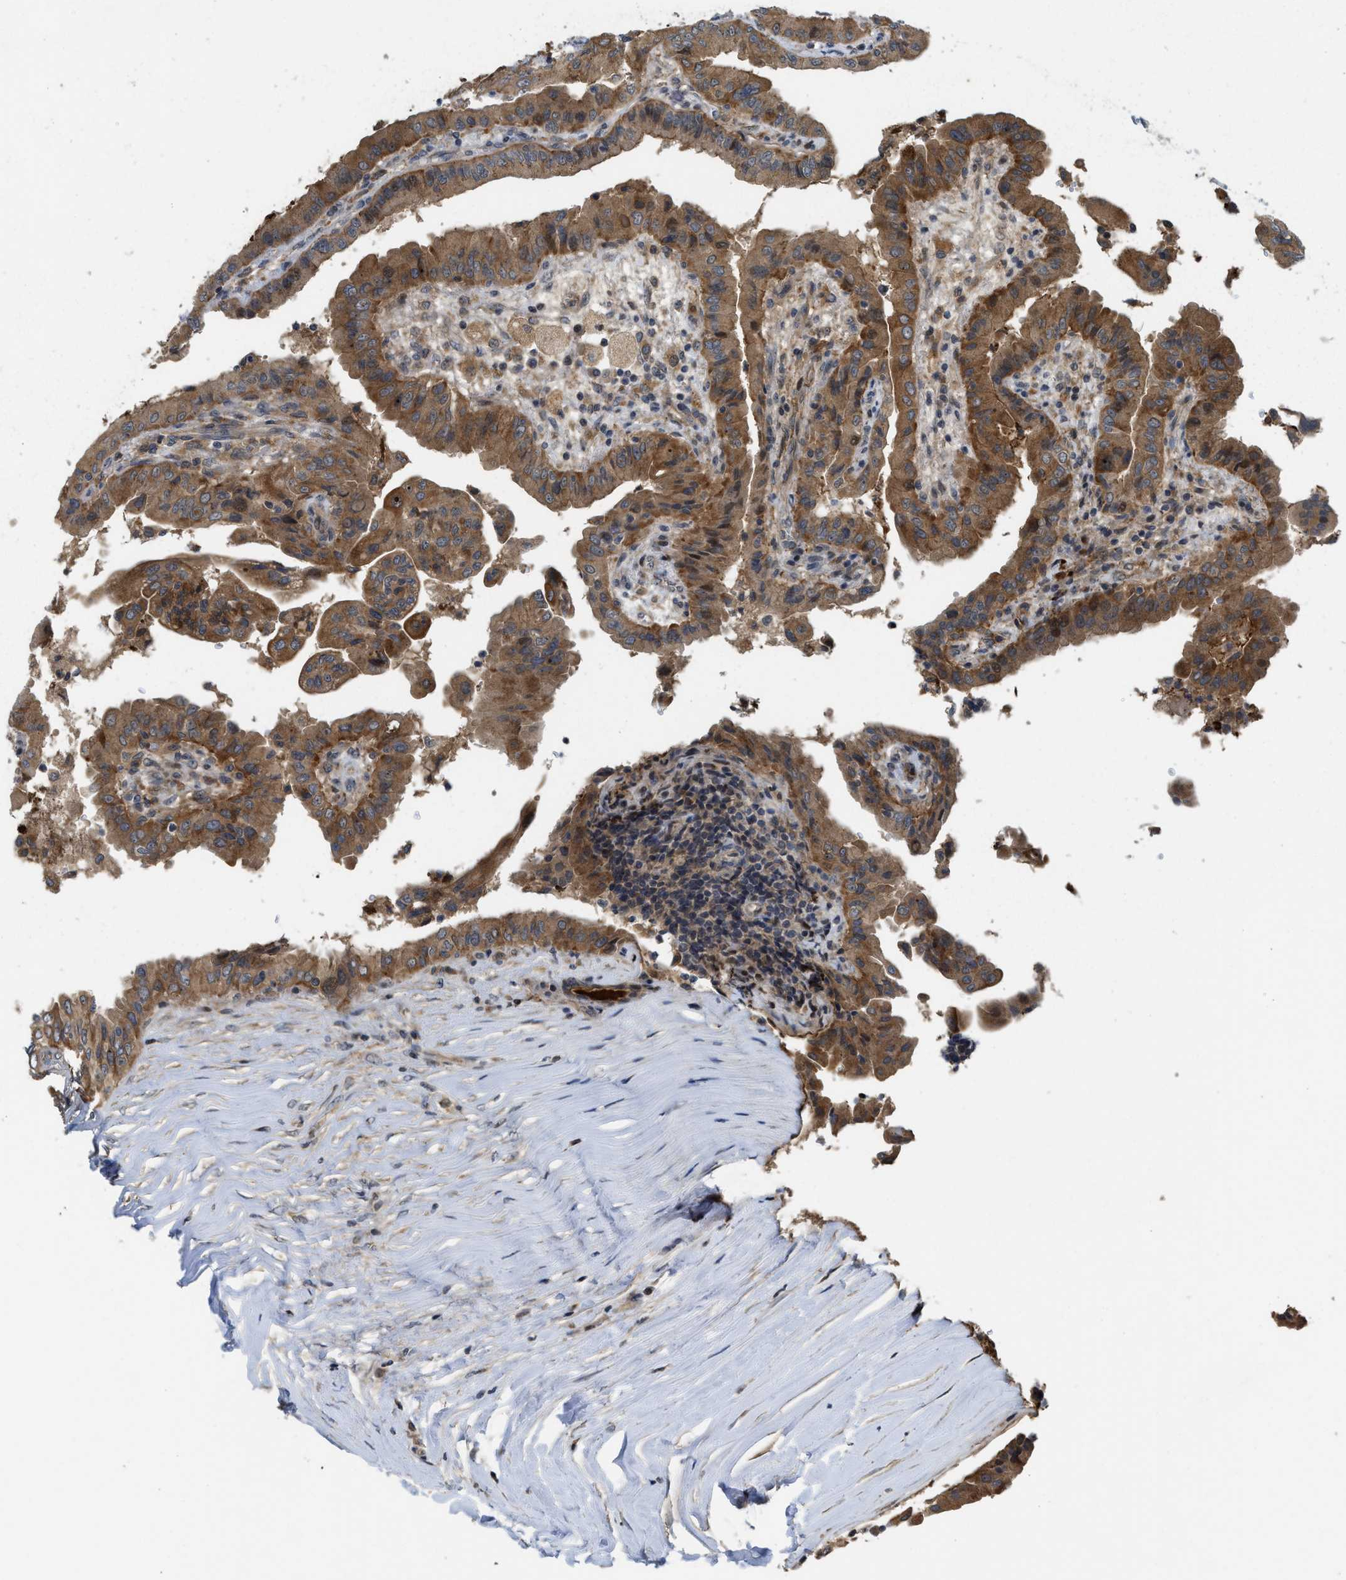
{"staining": {"intensity": "moderate", "quantity": ">75%", "location": "cytoplasmic/membranous"}, "tissue": "thyroid cancer", "cell_type": "Tumor cells", "image_type": "cancer", "snomed": [{"axis": "morphology", "description": "Papillary adenocarcinoma, NOS"}, {"axis": "topography", "description": "Thyroid gland"}], "caption": "Thyroid cancer stained with DAB (3,3'-diaminobenzidine) immunohistochemistry demonstrates medium levels of moderate cytoplasmic/membranous expression in approximately >75% of tumor cells.", "gene": "DNAJC28", "patient": {"sex": "male", "age": 33}}